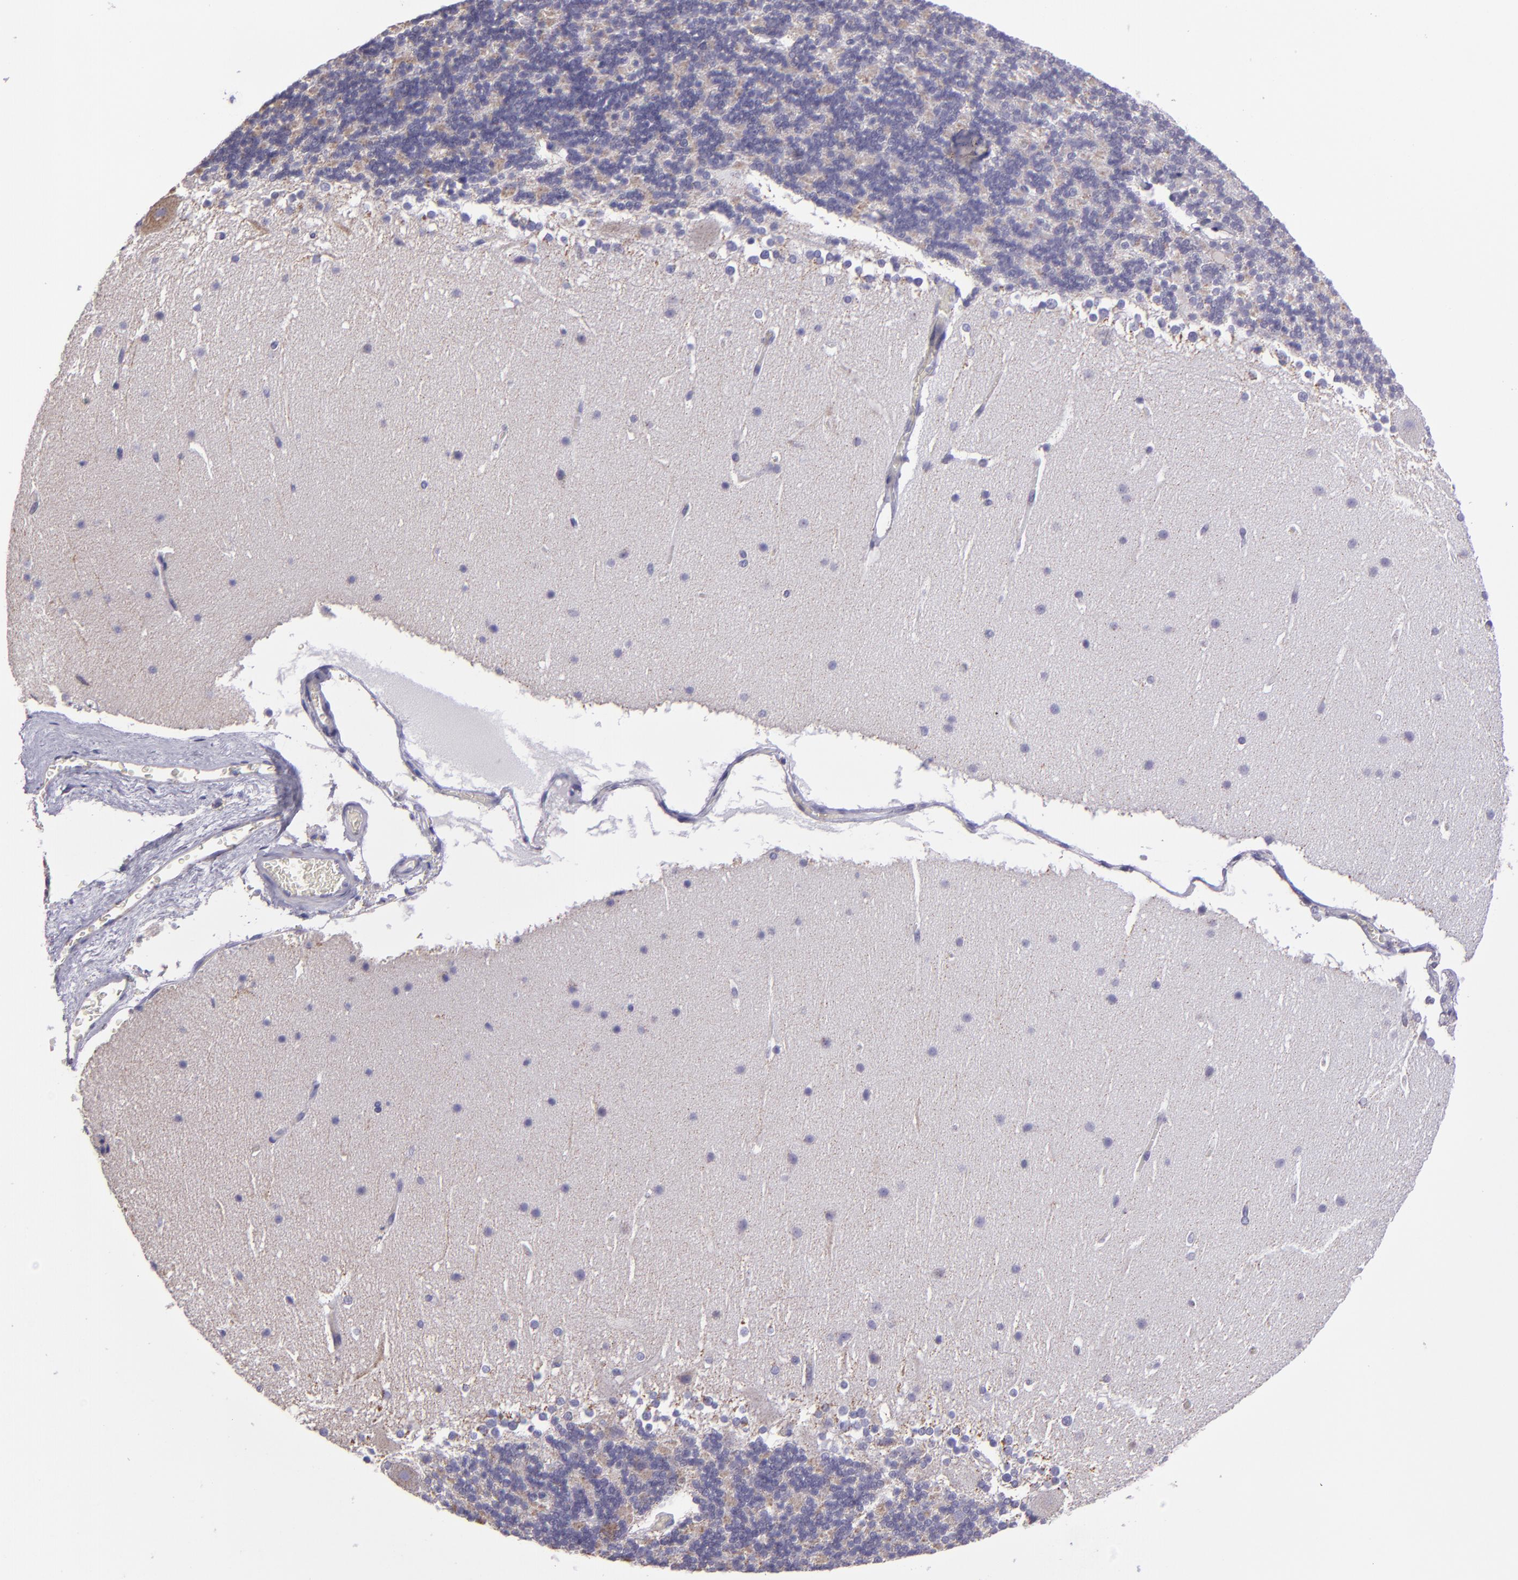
{"staining": {"intensity": "negative", "quantity": "none", "location": "none"}, "tissue": "cerebellum", "cell_type": "Cells in granular layer", "image_type": "normal", "snomed": [{"axis": "morphology", "description": "Normal tissue, NOS"}, {"axis": "topography", "description": "Cerebellum"}], "caption": "This image is of benign cerebellum stained with IHC to label a protein in brown with the nuclei are counter-stained blue. There is no positivity in cells in granular layer.", "gene": "HSPD1", "patient": {"sex": "female", "age": 19}}